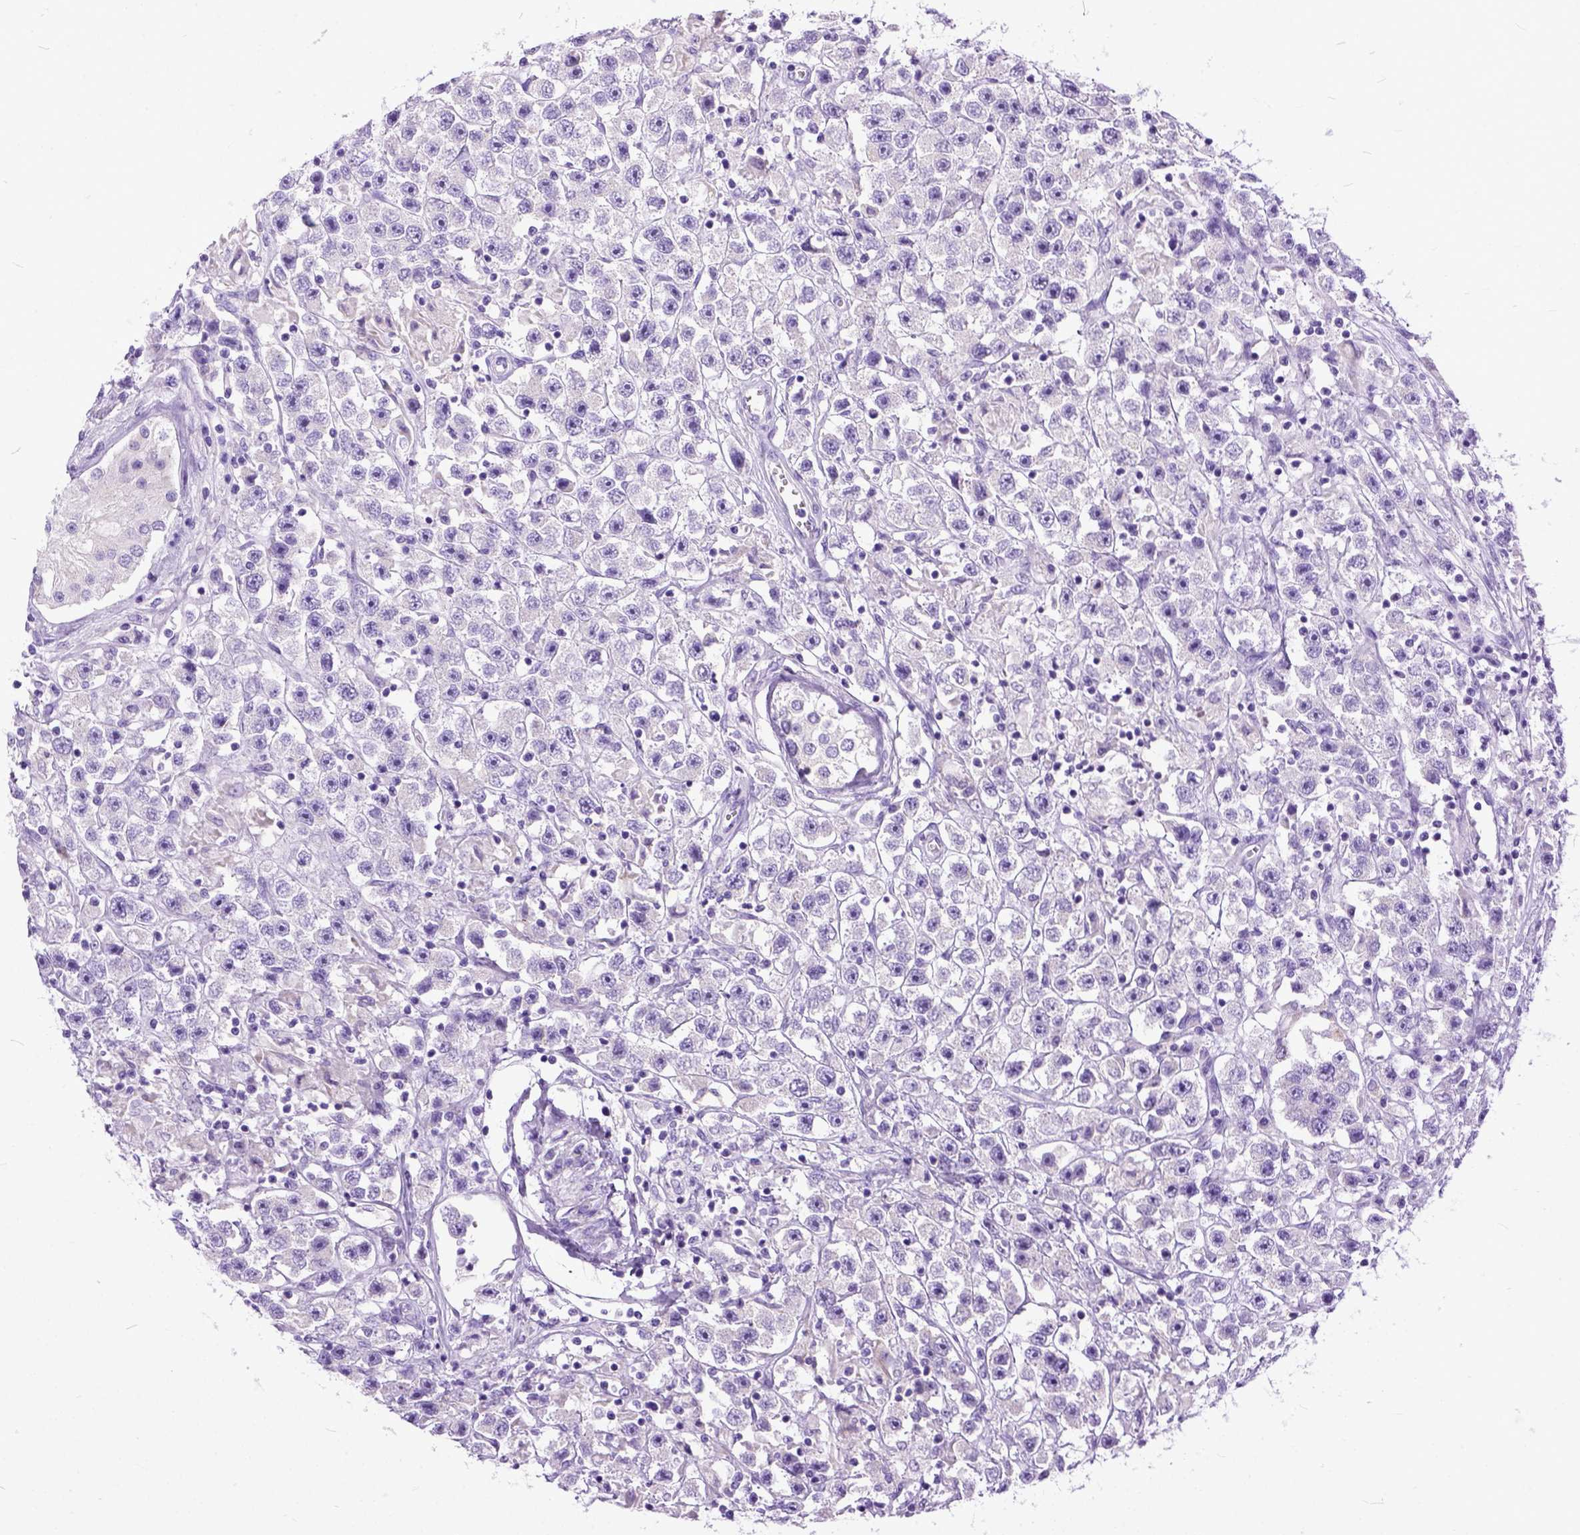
{"staining": {"intensity": "negative", "quantity": "none", "location": "none"}, "tissue": "testis cancer", "cell_type": "Tumor cells", "image_type": "cancer", "snomed": [{"axis": "morphology", "description": "Seminoma, NOS"}, {"axis": "topography", "description": "Testis"}], "caption": "Tumor cells are negative for brown protein staining in testis seminoma. The staining is performed using DAB (3,3'-diaminobenzidine) brown chromogen with nuclei counter-stained in using hematoxylin.", "gene": "PPL", "patient": {"sex": "male", "age": 45}}